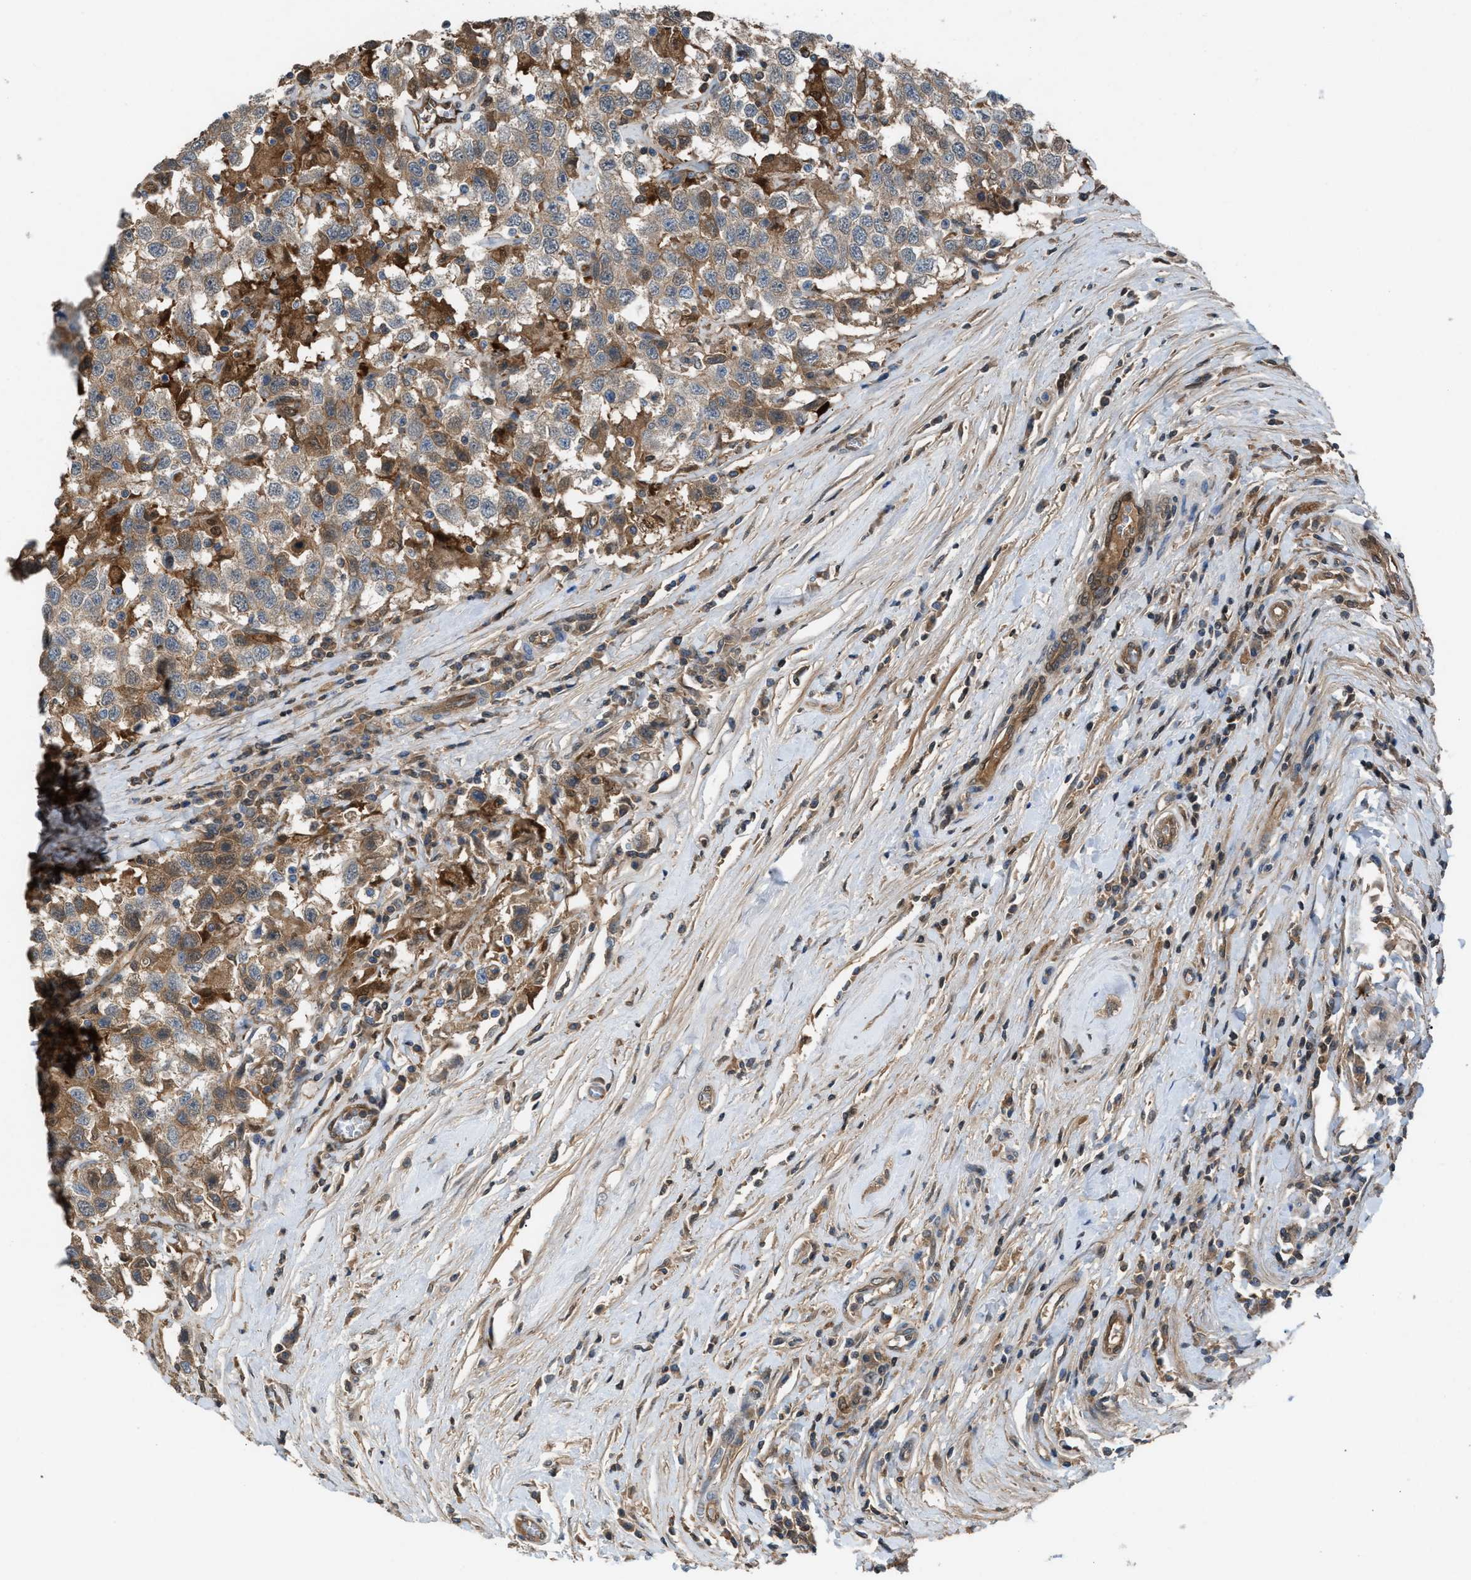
{"staining": {"intensity": "moderate", "quantity": ">75%", "location": "cytoplasmic/membranous"}, "tissue": "testis cancer", "cell_type": "Tumor cells", "image_type": "cancer", "snomed": [{"axis": "morphology", "description": "Seminoma, NOS"}, {"axis": "topography", "description": "Testis"}], "caption": "Protein staining of testis seminoma tissue demonstrates moderate cytoplasmic/membranous expression in about >75% of tumor cells. The staining is performed using DAB brown chromogen to label protein expression. The nuclei are counter-stained blue using hematoxylin.", "gene": "TPK1", "patient": {"sex": "male", "age": 41}}